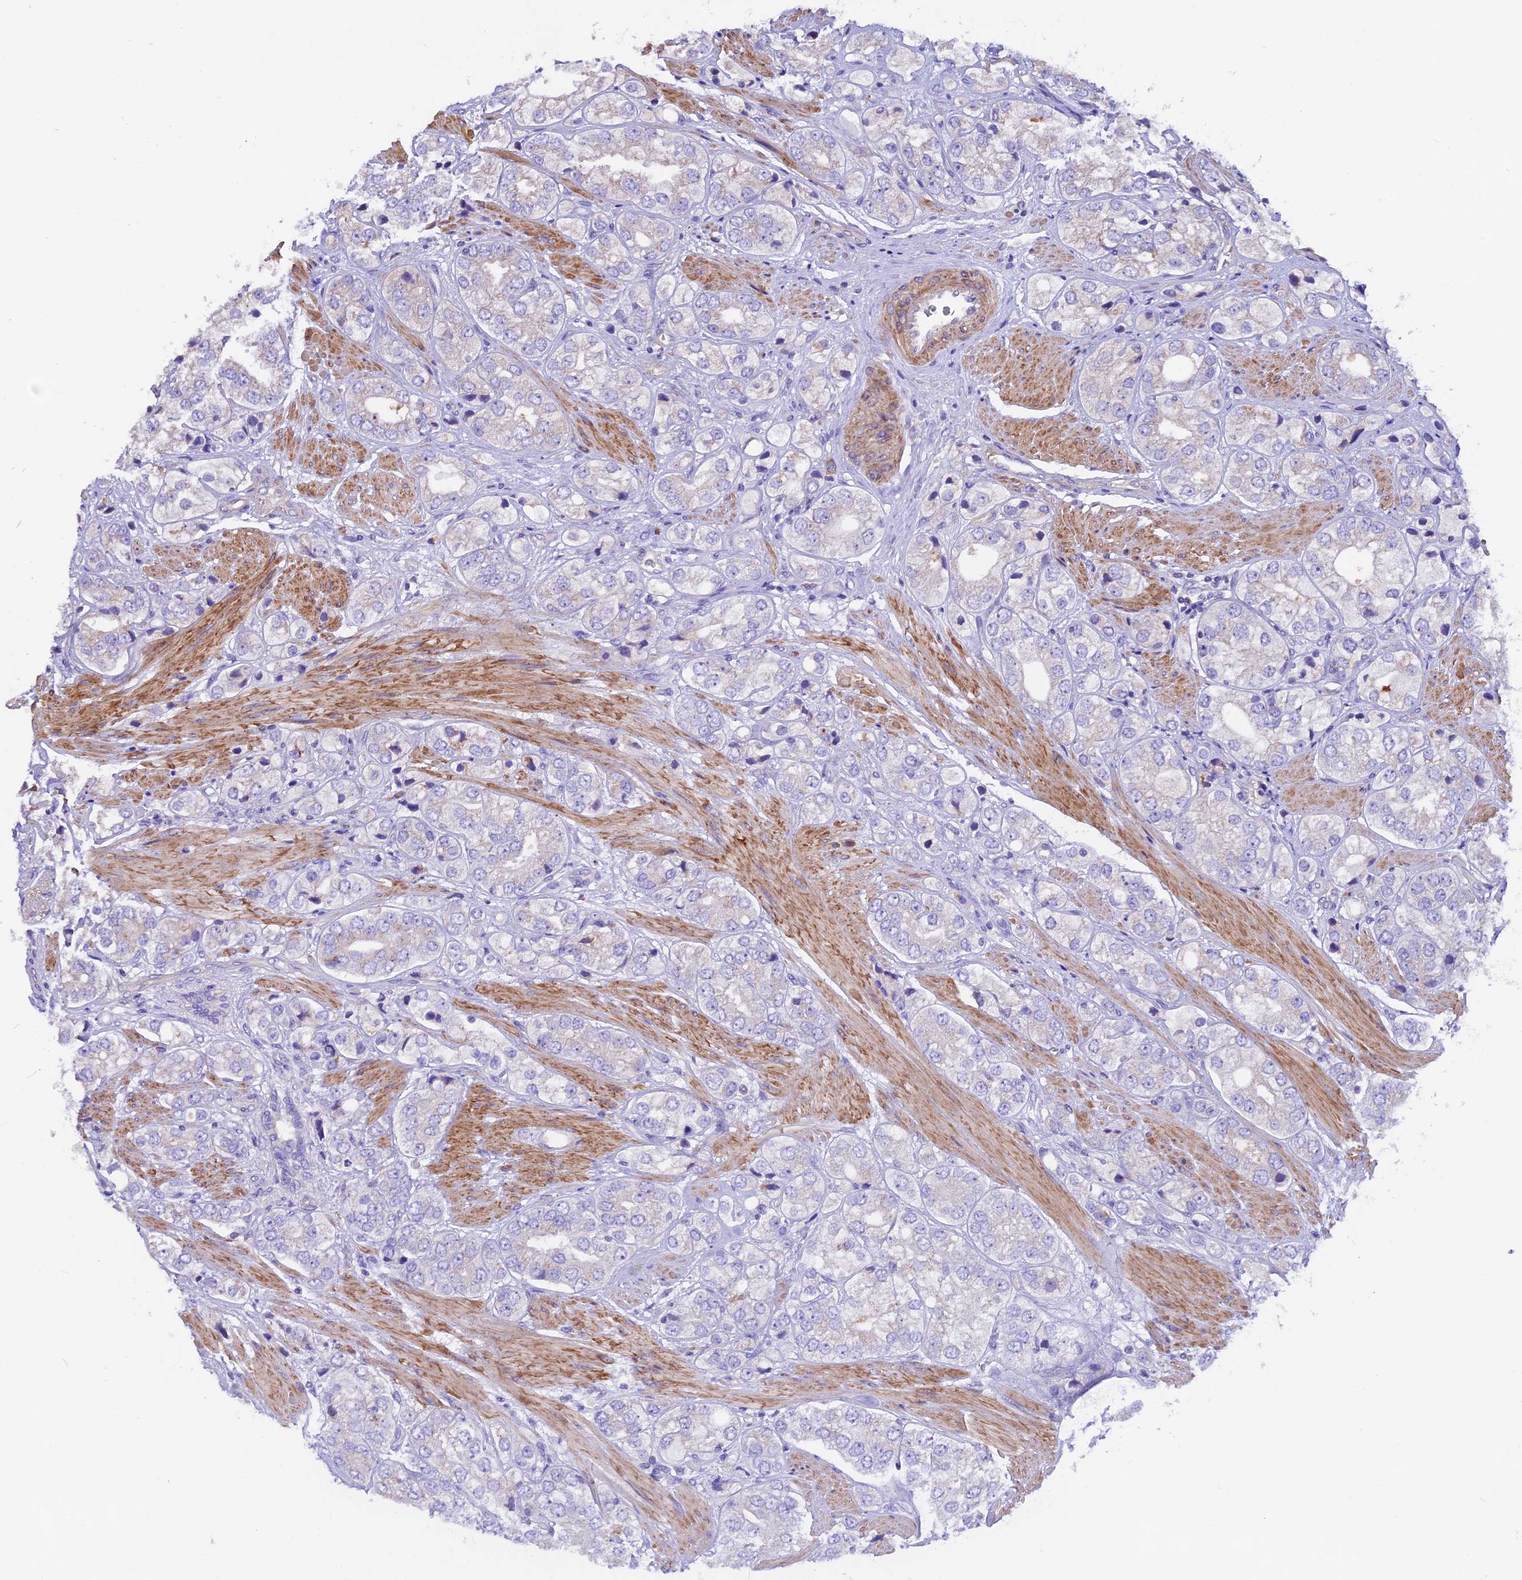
{"staining": {"intensity": "negative", "quantity": "none", "location": "none"}, "tissue": "prostate cancer", "cell_type": "Tumor cells", "image_type": "cancer", "snomed": [{"axis": "morphology", "description": "Adenocarcinoma, High grade"}, {"axis": "topography", "description": "Prostate"}], "caption": "Tumor cells show no significant protein staining in prostate high-grade adenocarcinoma.", "gene": "ANO3", "patient": {"sex": "male", "age": 50}}